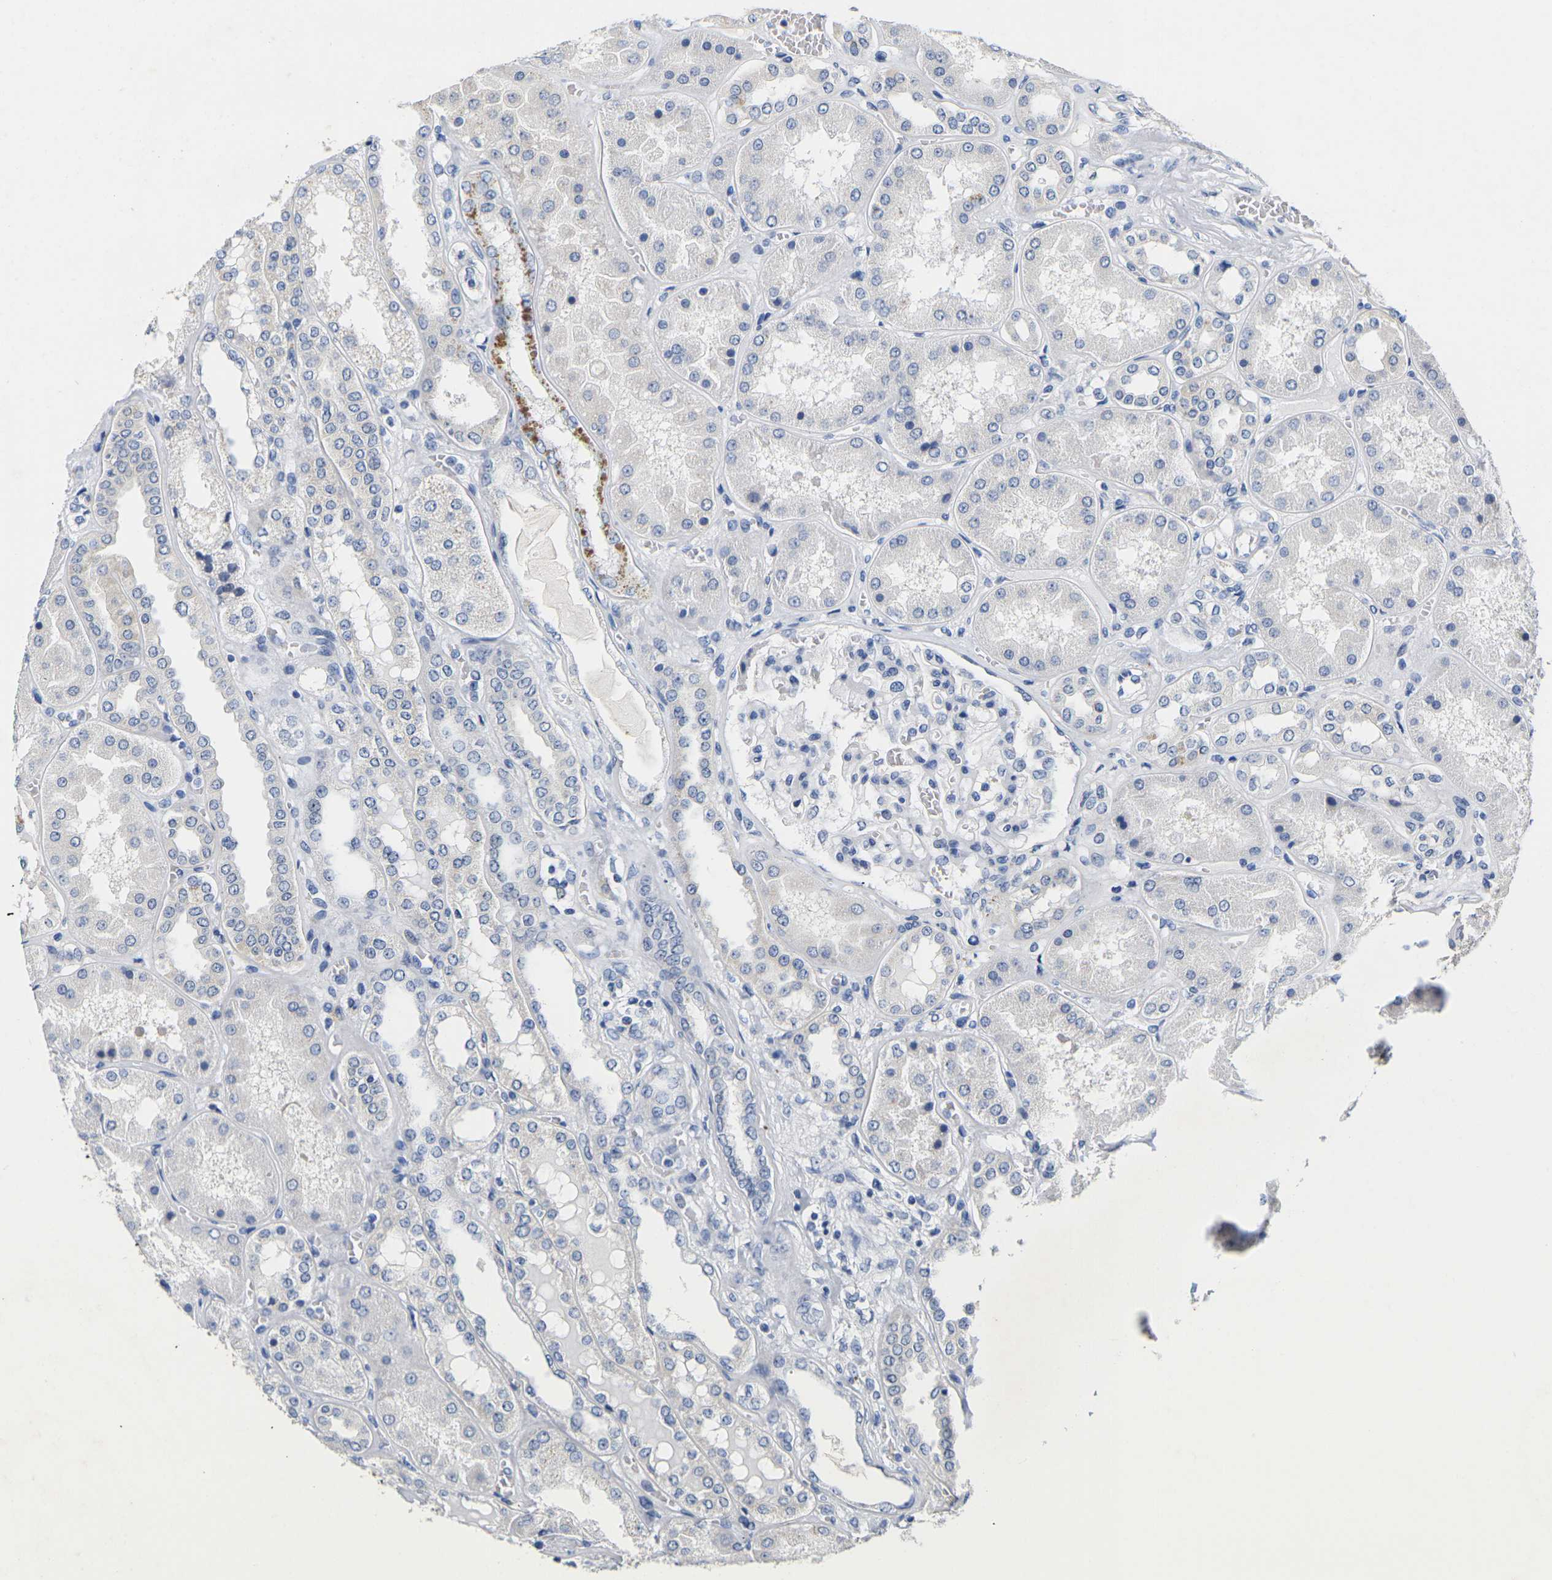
{"staining": {"intensity": "negative", "quantity": "none", "location": "none"}, "tissue": "kidney", "cell_type": "Cells in glomeruli", "image_type": "normal", "snomed": [{"axis": "morphology", "description": "Normal tissue, NOS"}, {"axis": "topography", "description": "Kidney"}], "caption": "A histopathology image of human kidney is negative for staining in cells in glomeruli.", "gene": "NOCT", "patient": {"sex": "female", "age": 56}}